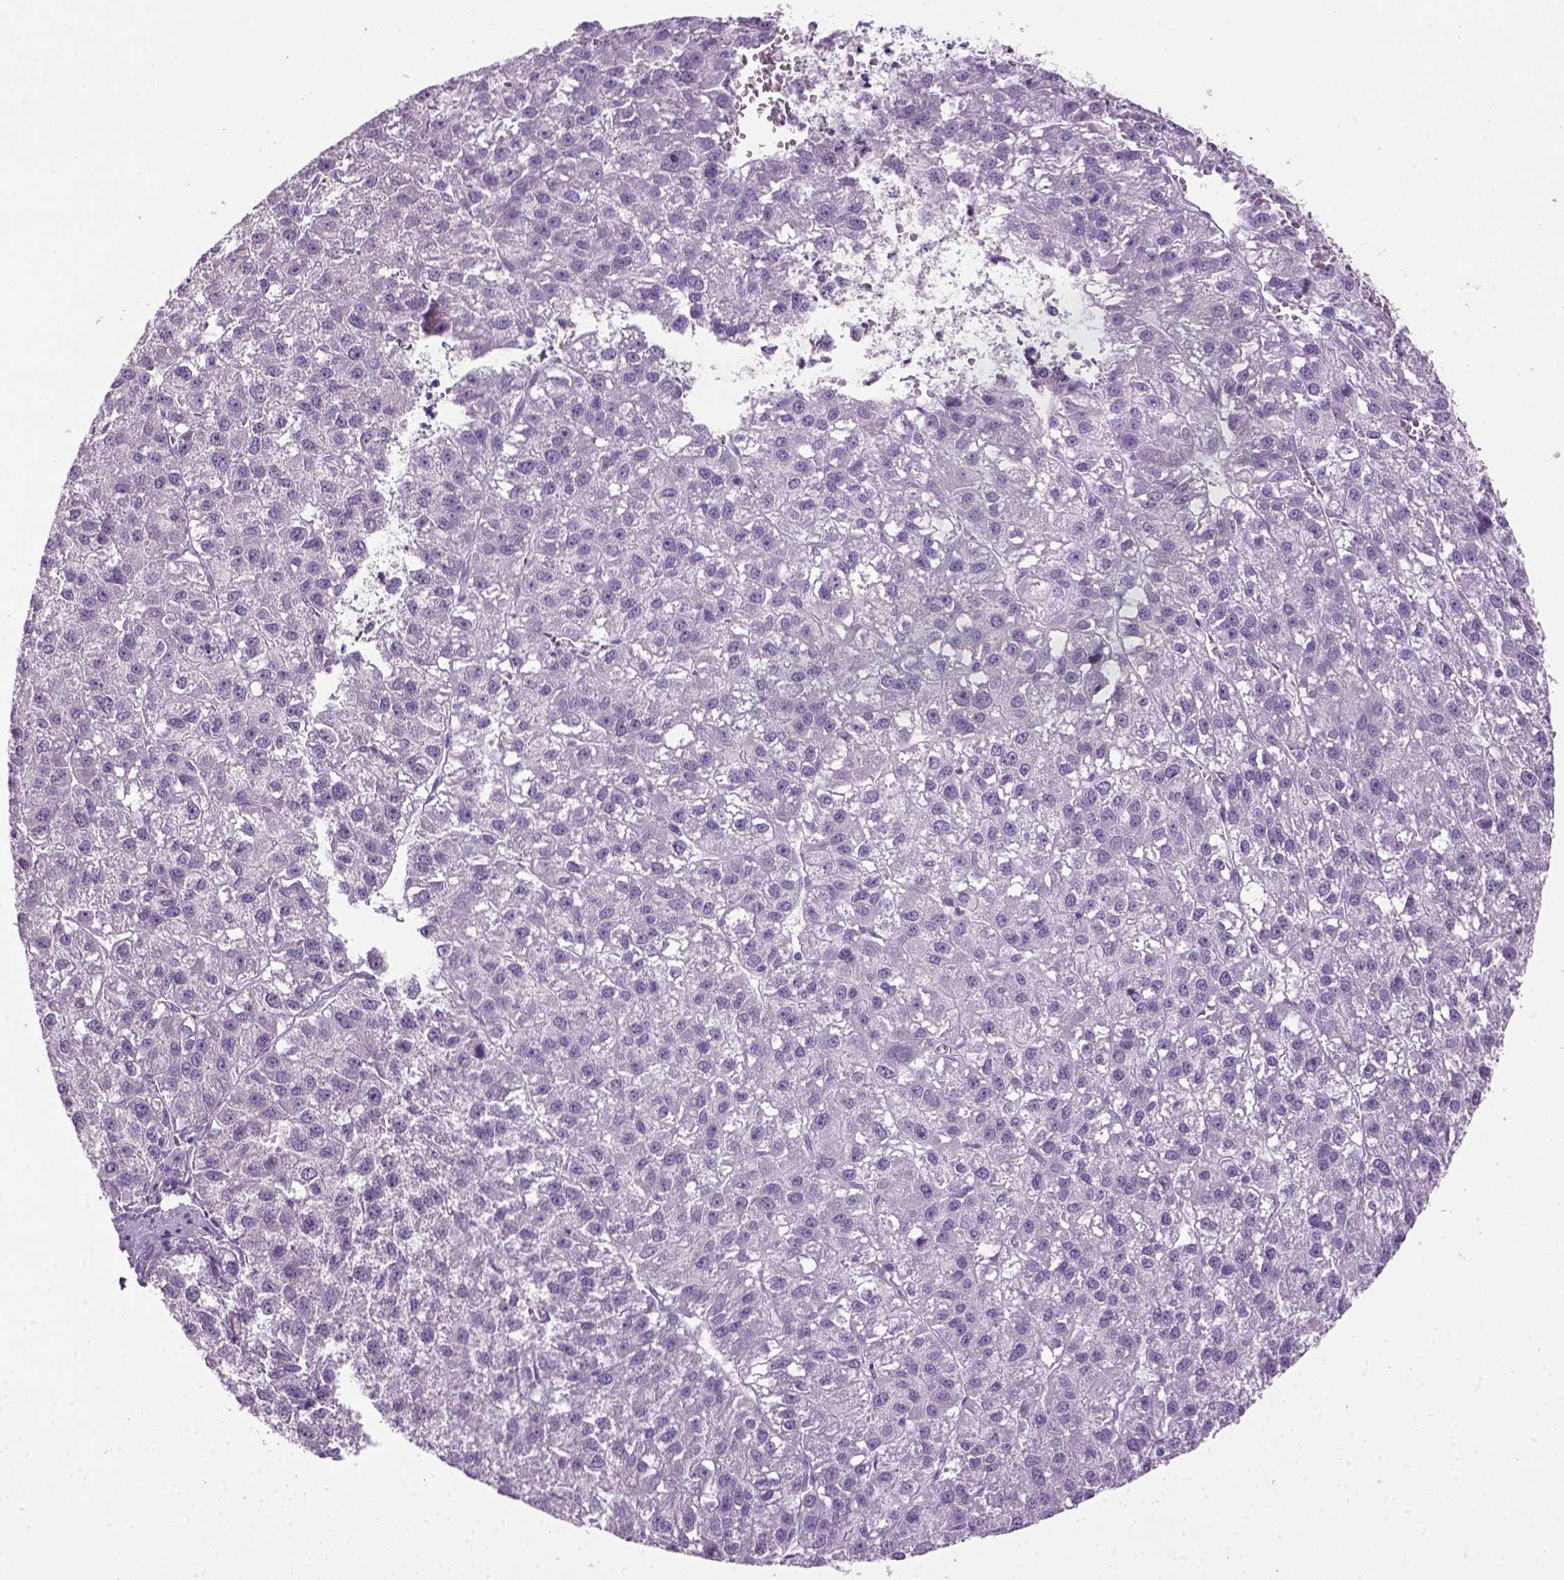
{"staining": {"intensity": "negative", "quantity": "none", "location": "none"}, "tissue": "liver cancer", "cell_type": "Tumor cells", "image_type": "cancer", "snomed": [{"axis": "morphology", "description": "Carcinoma, Hepatocellular, NOS"}, {"axis": "topography", "description": "Liver"}], "caption": "A high-resolution photomicrograph shows immunohistochemistry (IHC) staining of hepatocellular carcinoma (liver), which demonstrates no significant expression in tumor cells.", "gene": "GABRB2", "patient": {"sex": "female", "age": 70}}